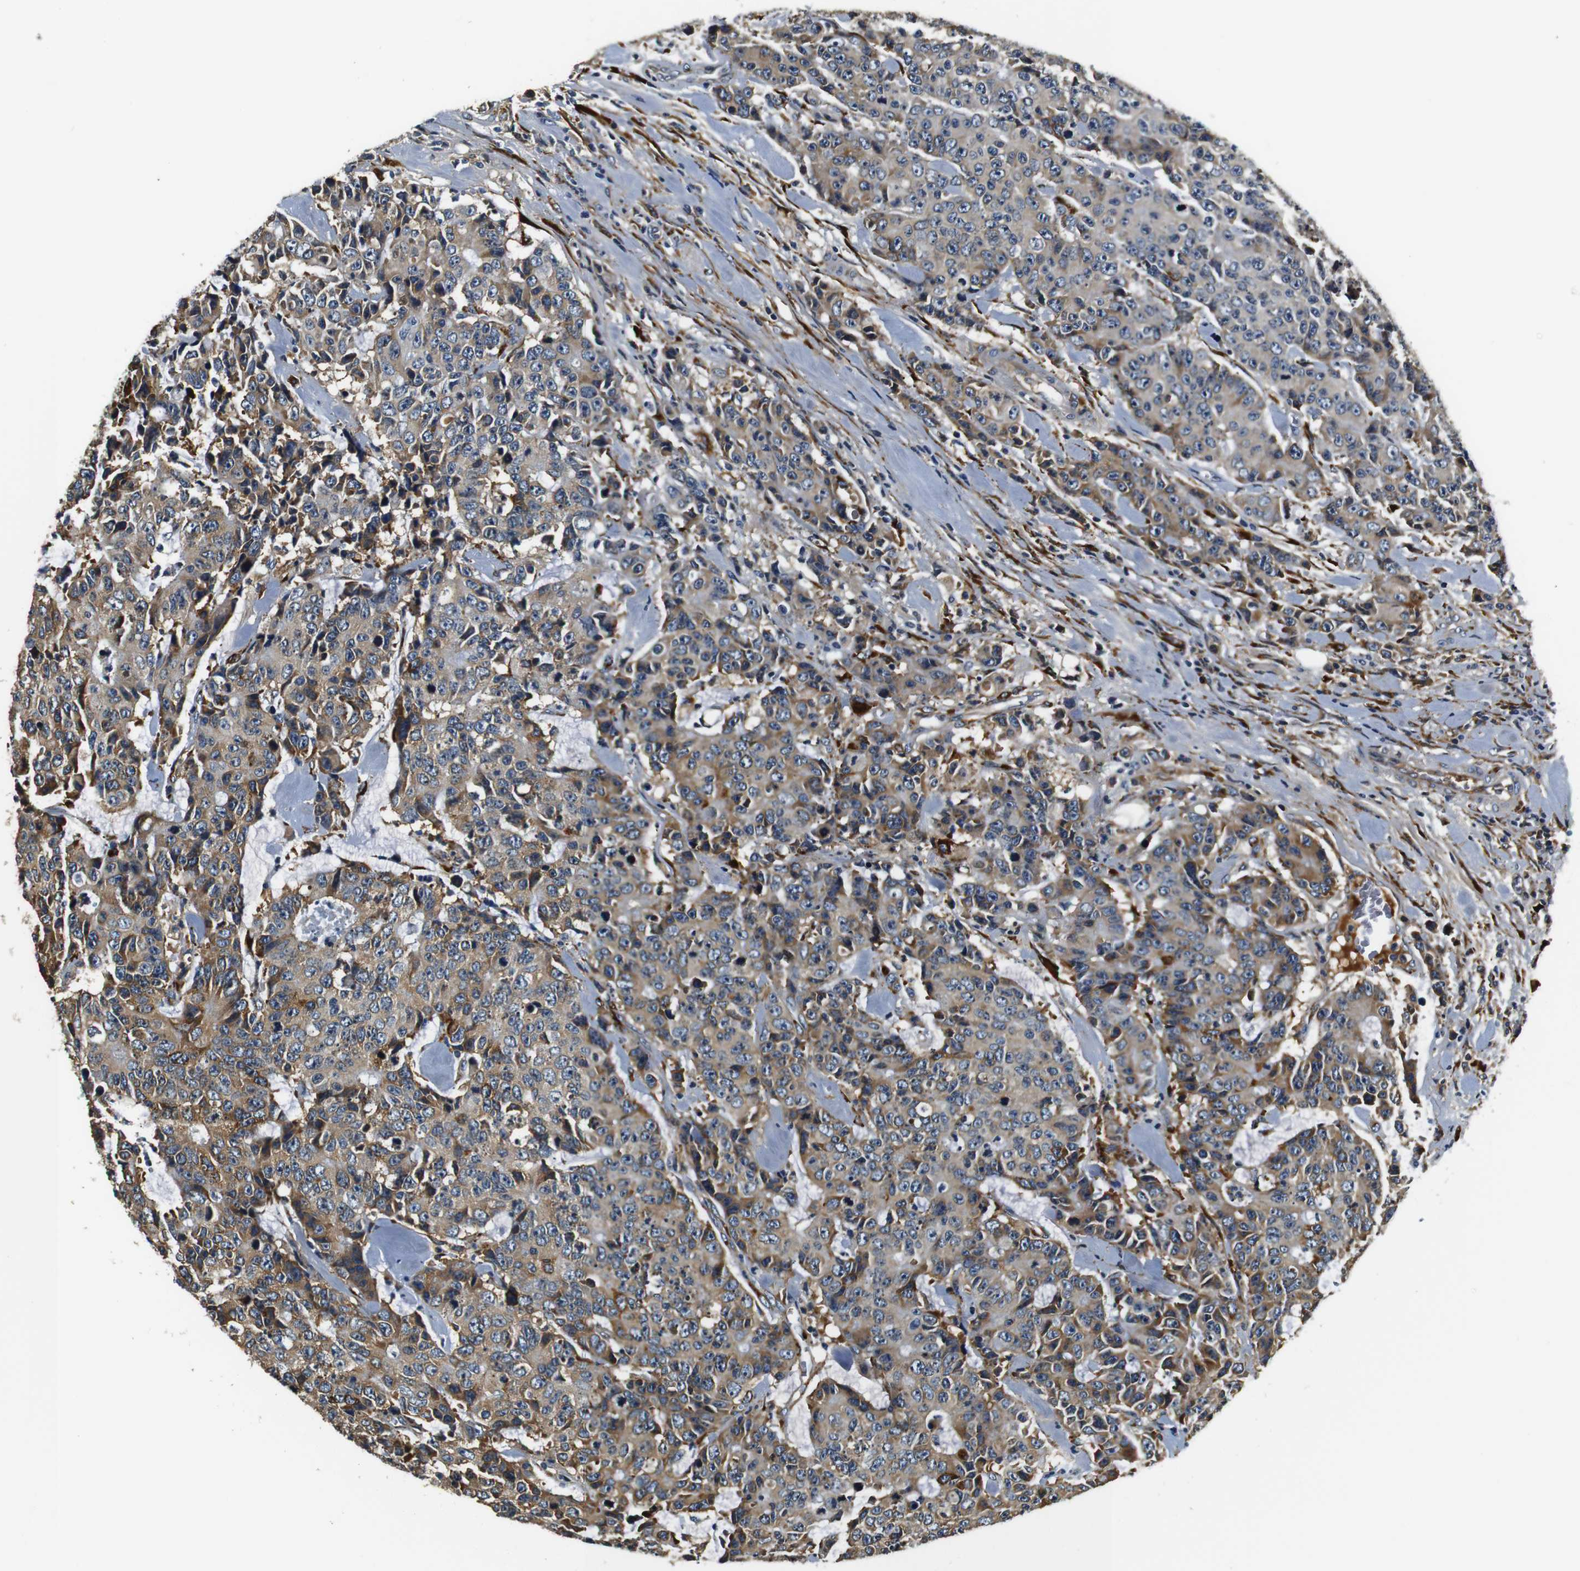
{"staining": {"intensity": "moderate", "quantity": ">75%", "location": "cytoplasmic/membranous"}, "tissue": "colorectal cancer", "cell_type": "Tumor cells", "image_type": "cancer", "snomed": [{"axis": "morphology", "description": "Adenocarcinoma, NOS"}, {"axis": "topography", "description": "Colon"}], "caption": "Protein staining demonstrates moderate cytoplasmic/membranous positivity in approximately >75% of tumor cells in colorectal cancer (adenocarcinoma).", "gene": "COL1A1", "patient": {"sex": "female", "age": 86}}